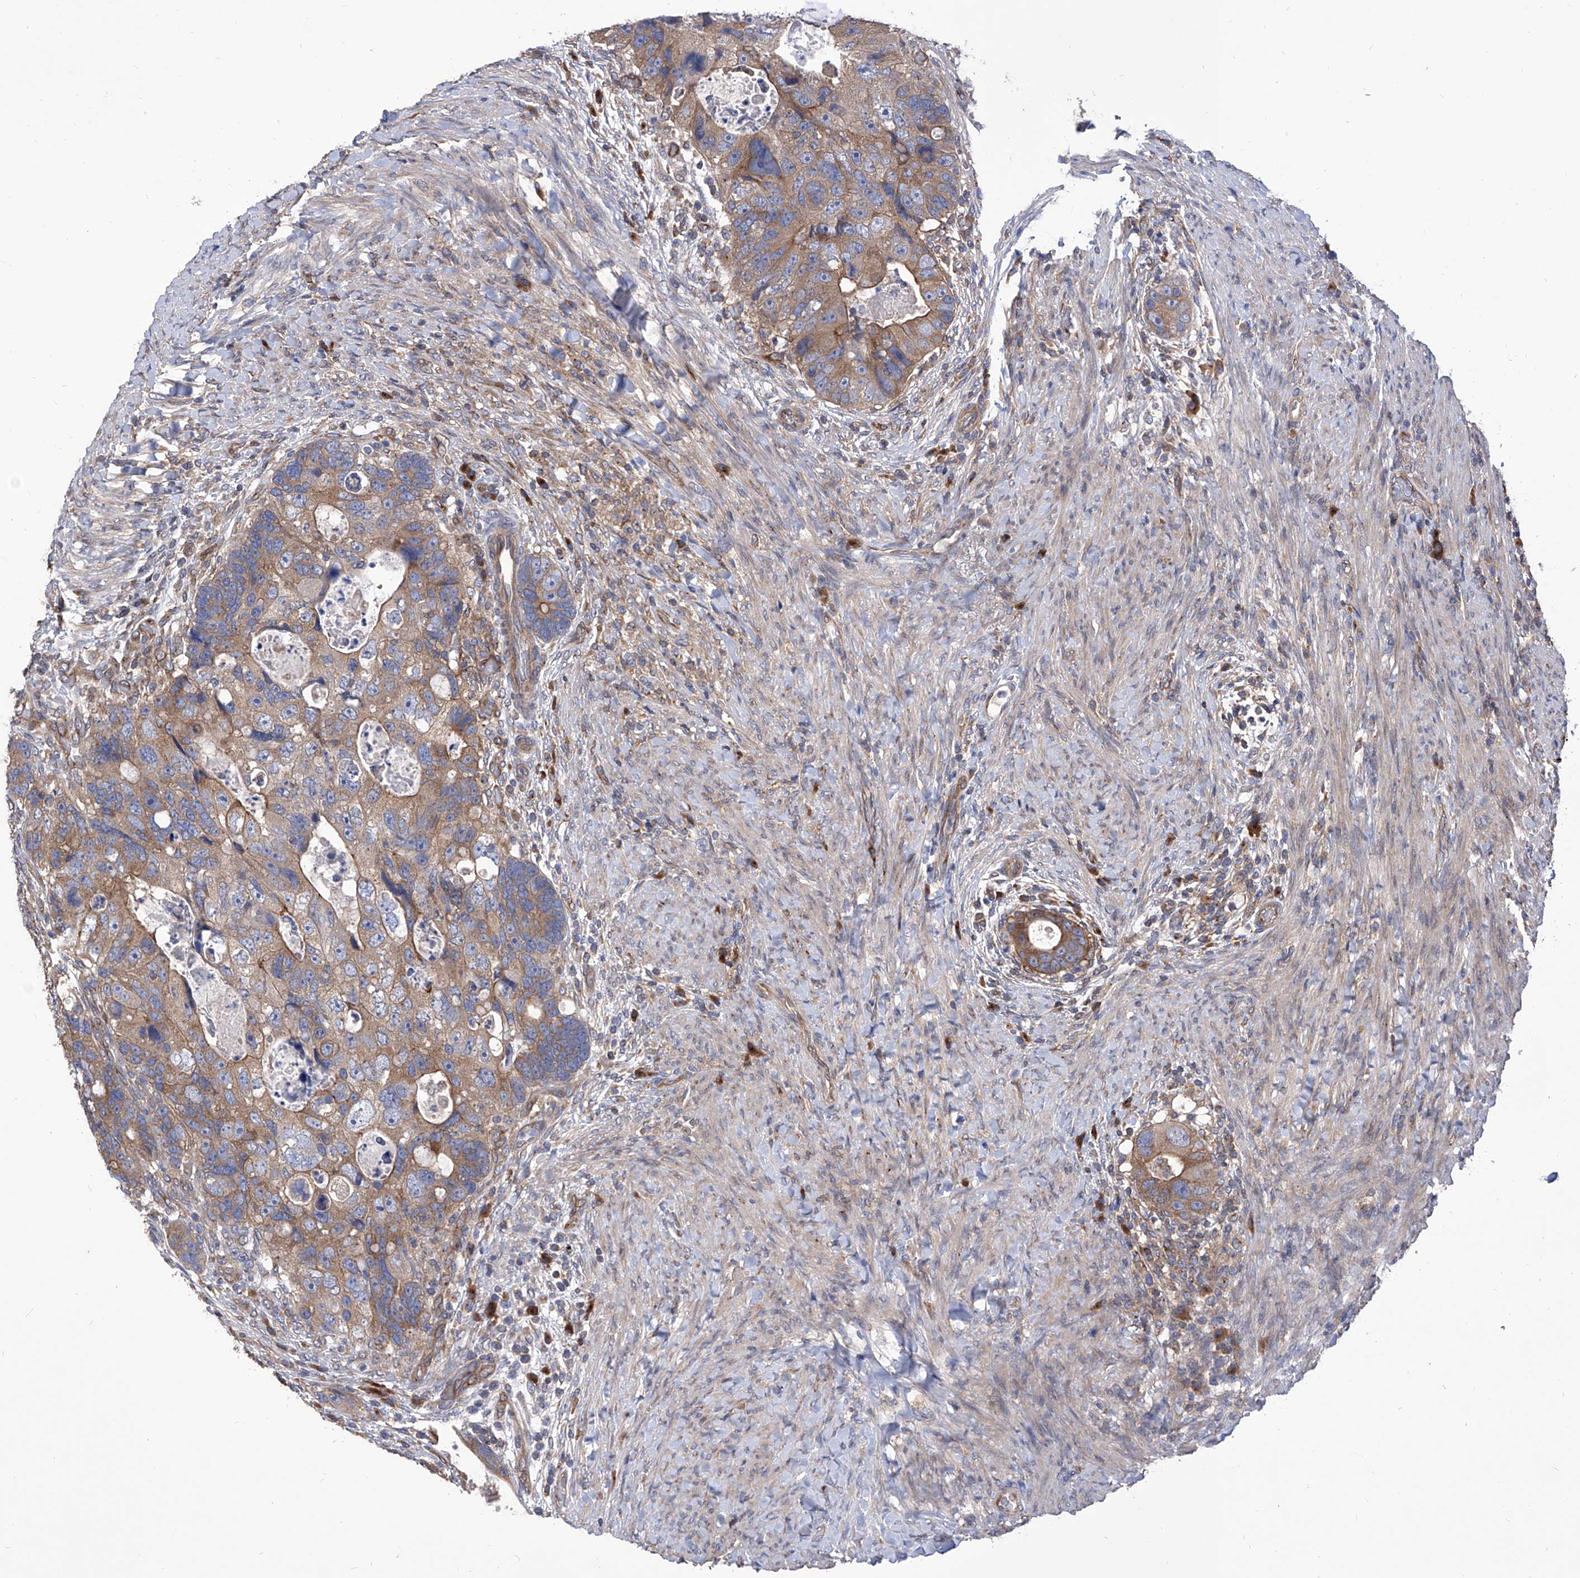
{"staining": {"intensity": "moderate", "quantity": ">75%", "location": "cytoplasmic/membranous"}, "tissue": "colorectal cancer", "cell_type": "Tumor cells", "image_type": "cancer", "snomed": [{"axis": "morphology", "description": "Adenocarcinoma, NOS"}, {"axis": "topography", "description": "Rectum"}], "caption": "Immunohistochemical staining of colorectal adenocarcinoma demonstrates medium levels of moderate cytoplasmic/membranous protein expression in about >75% of tumor cells.", "gene": "TJAP1", "patient": {"sex": "male", "age": 59}}